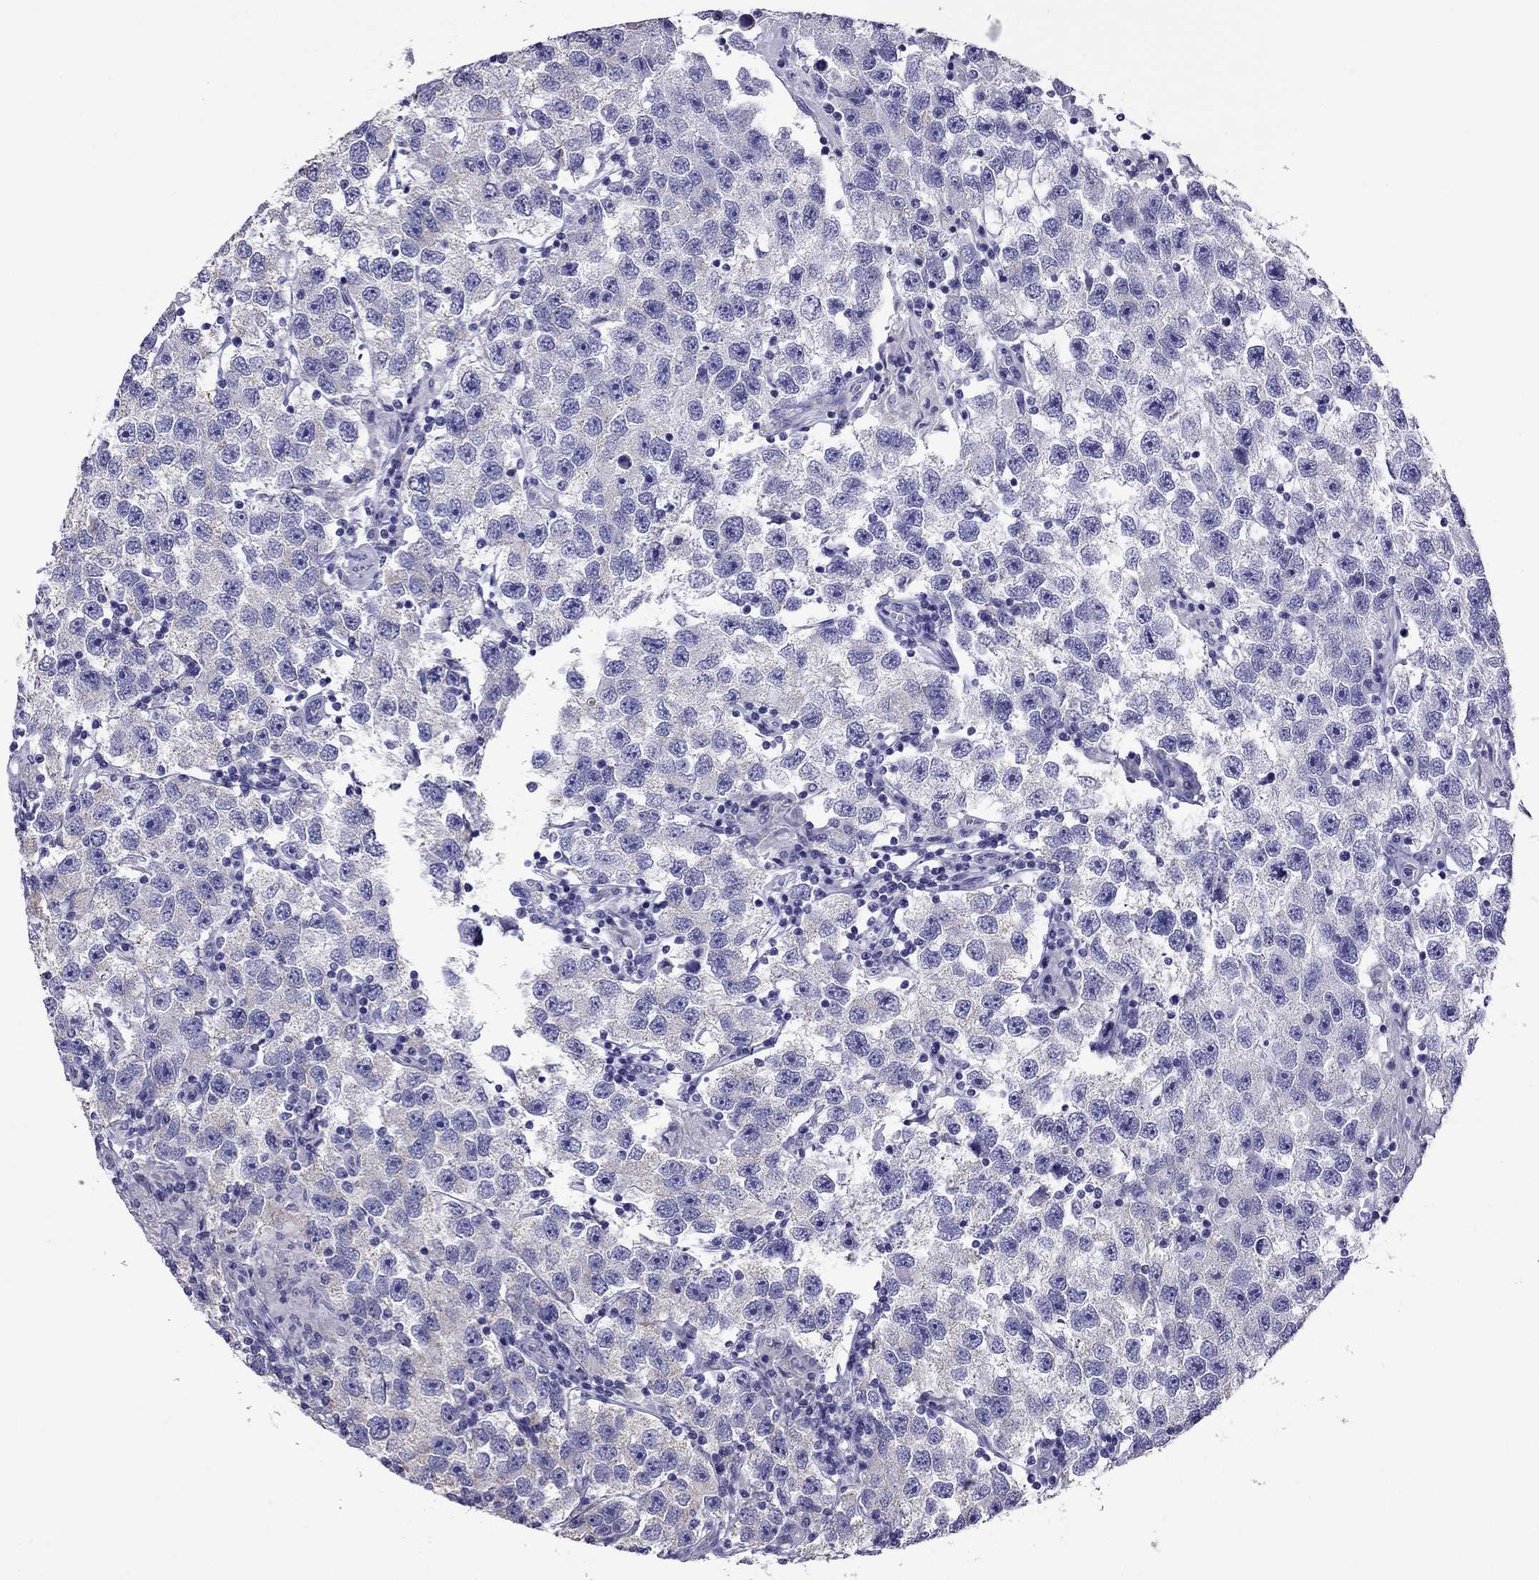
{"staining": {"intensity": "negative", "quantity": "none", "location": "none"}, "tissue": "testis cancer", "cell_type": "Tumor cells", "image_type": "cancer", "snomed": [{"axis": "morphology", "description": "Seminoma, NOS"}, {"axis": "topography", "description": "Testis"}], "caption": "Immunohistochemistry (IHC) image of neoplastic tissue: seminoma (testis) stained with DAB reveals no significant protein expression in tumor cells.", "gene": "TTLL13", "patient": {"sex": "male", "age": 26}}